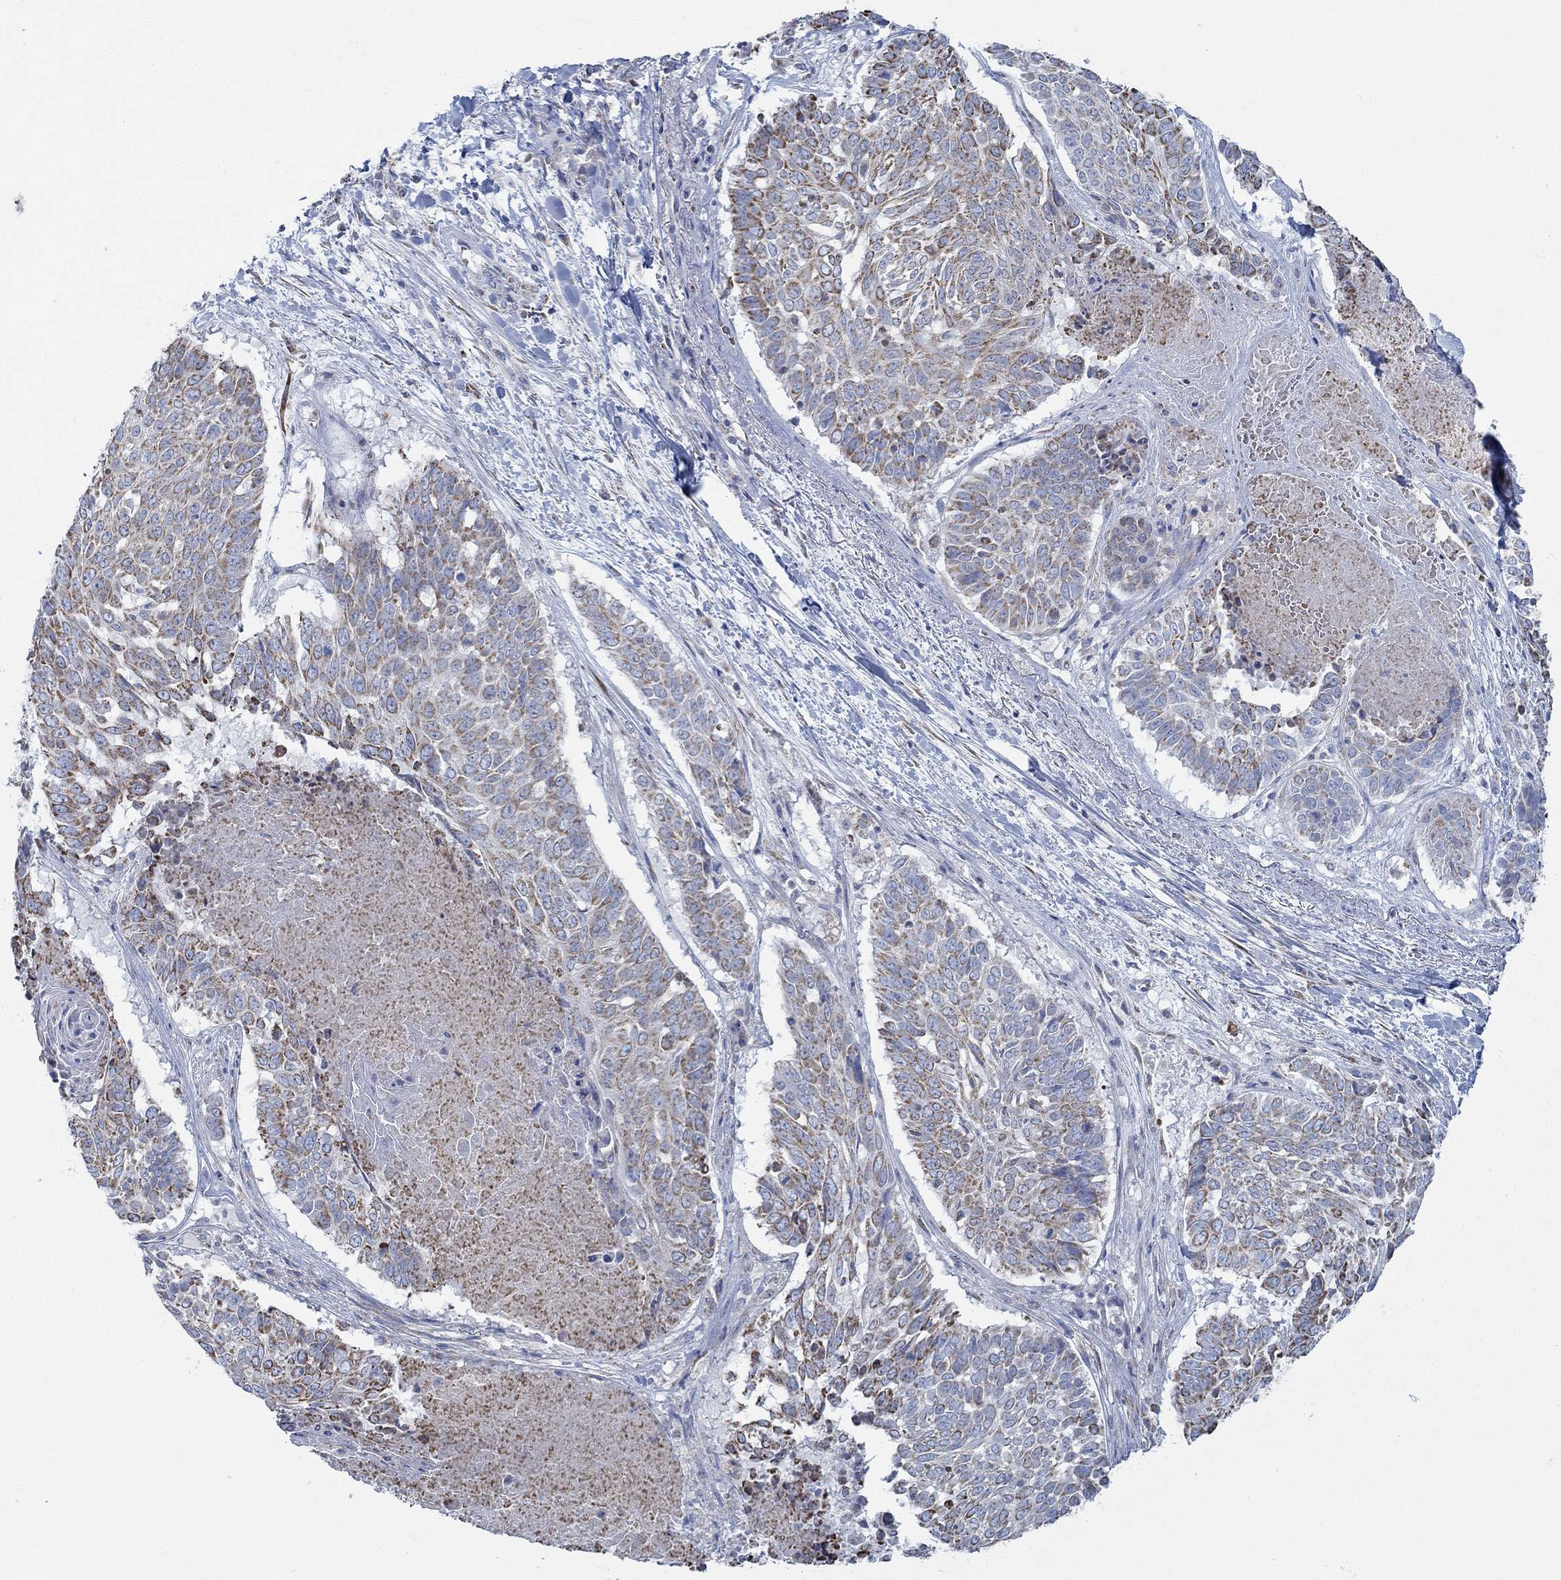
{"staining": {"intensity": "moderate", "quantity": ">75%", "location": "cytoplasmic/membranous"}, "tissue": "lung cancer", "cell_type": "Tumor cells", "image_type": "cancer", "snomed": [{"axis": "morphology", "description": "Squamous cell carcinoma, NOS"}, {"axis": "topography", "description": "Lung"}], "caption": "Lung cancer stained for a protein (brown) exhibits moderate cytoplasmic/membranous positive positivity in about >75% of tumor cells.", "gene": "GLOD5", "patient": {"sex": "male", "age": 64}}